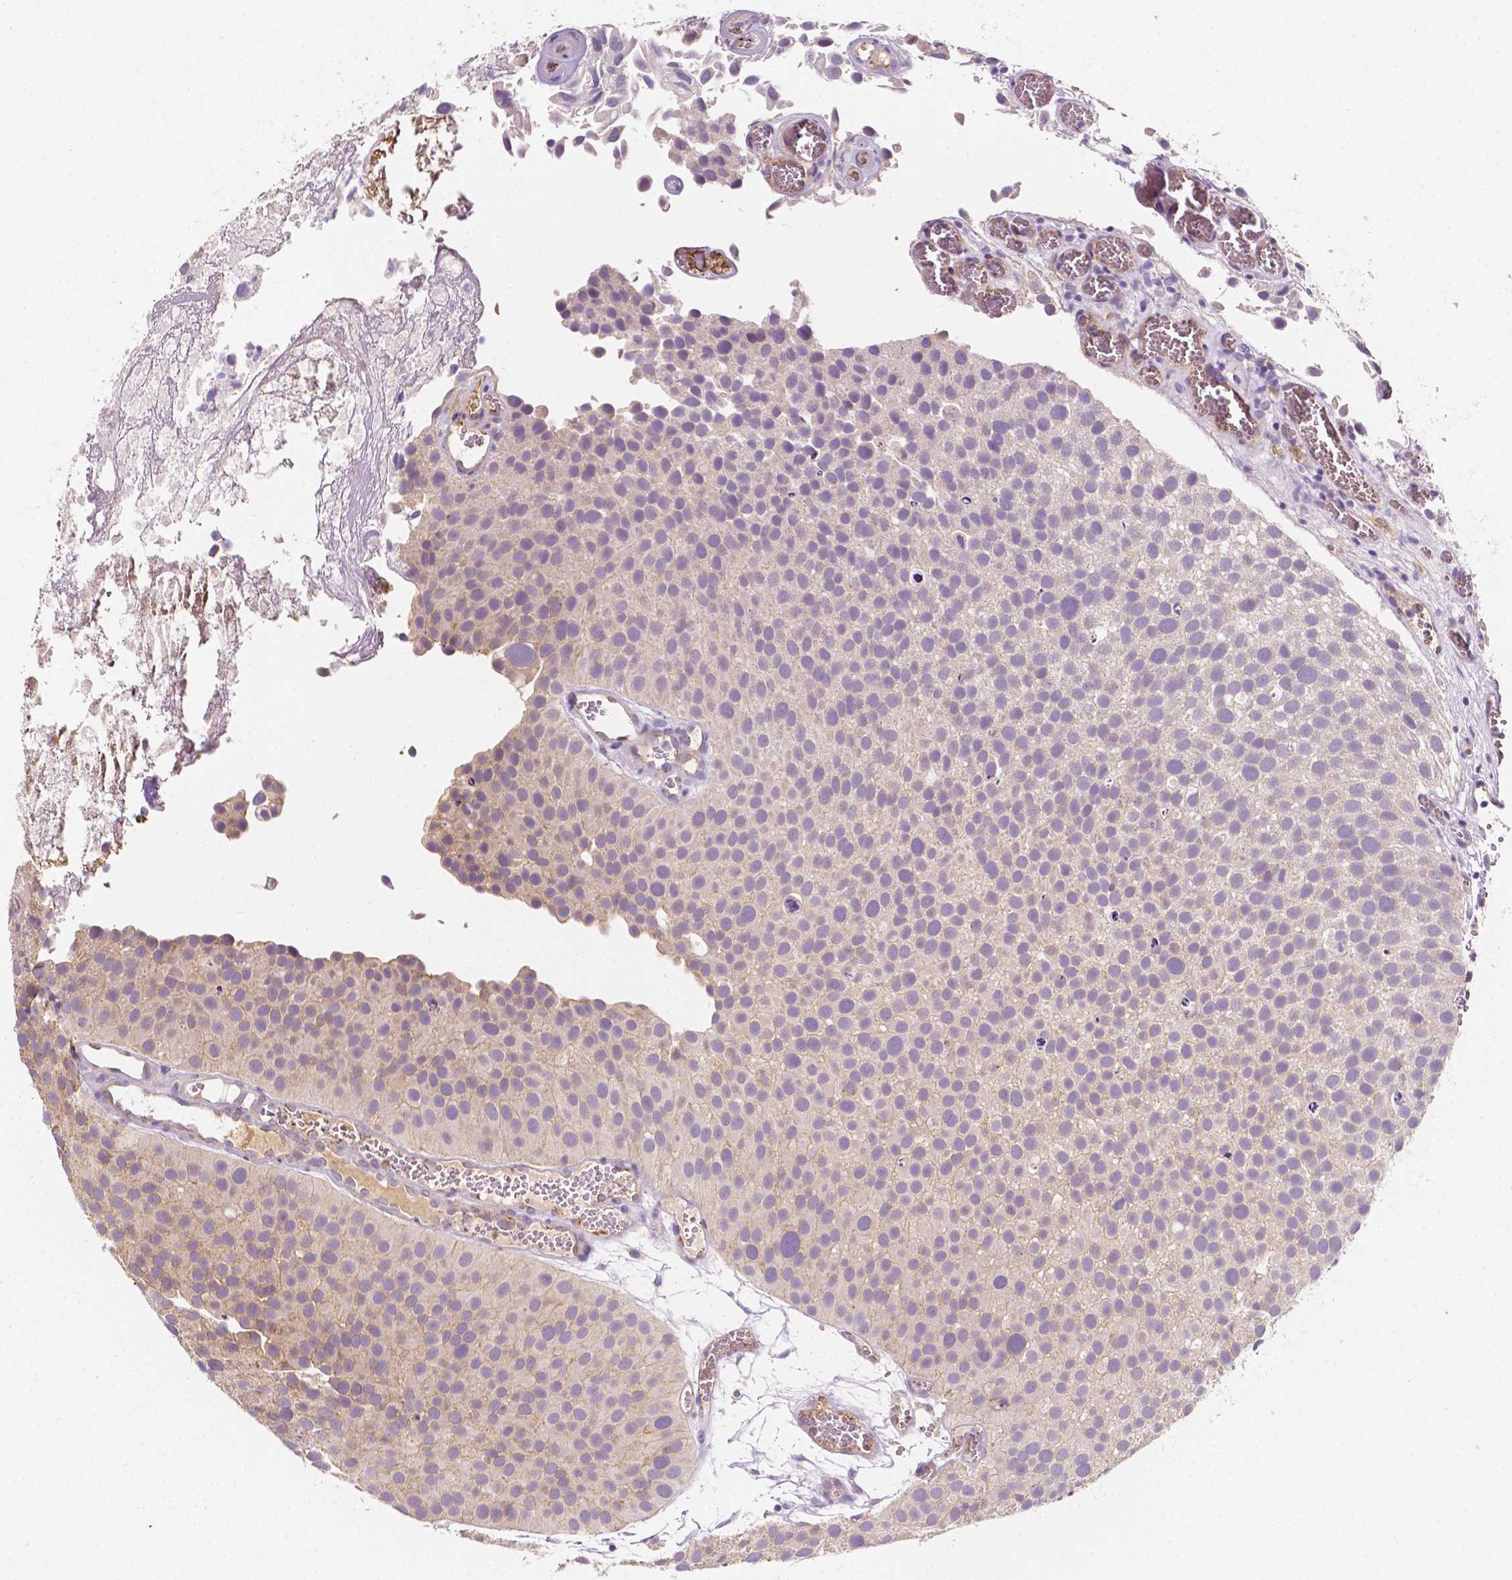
{"staining": {"intensity": "moderate", "quantity": "<25%", "location": "cytoplasmic/membranous"}, "tissue": "urothelial cancer", "cell_type": "Tumor cells", "image_type": "cancer", "snomed": [{"axis": "morphology", "description": "Urothelial carcinoma, Low grade"}, {"axis": "topography", "description": "Urinary bladder"}], "caption": "Urothelial carcinoma (low-grade) was stained to show a protein in brown. There is low levels of moderate cytoplasmic/membranous staining in approximately <25% of tumor cells.", "gene": "SLC22A4", "patient": {"sex": "female", "age": 69}}